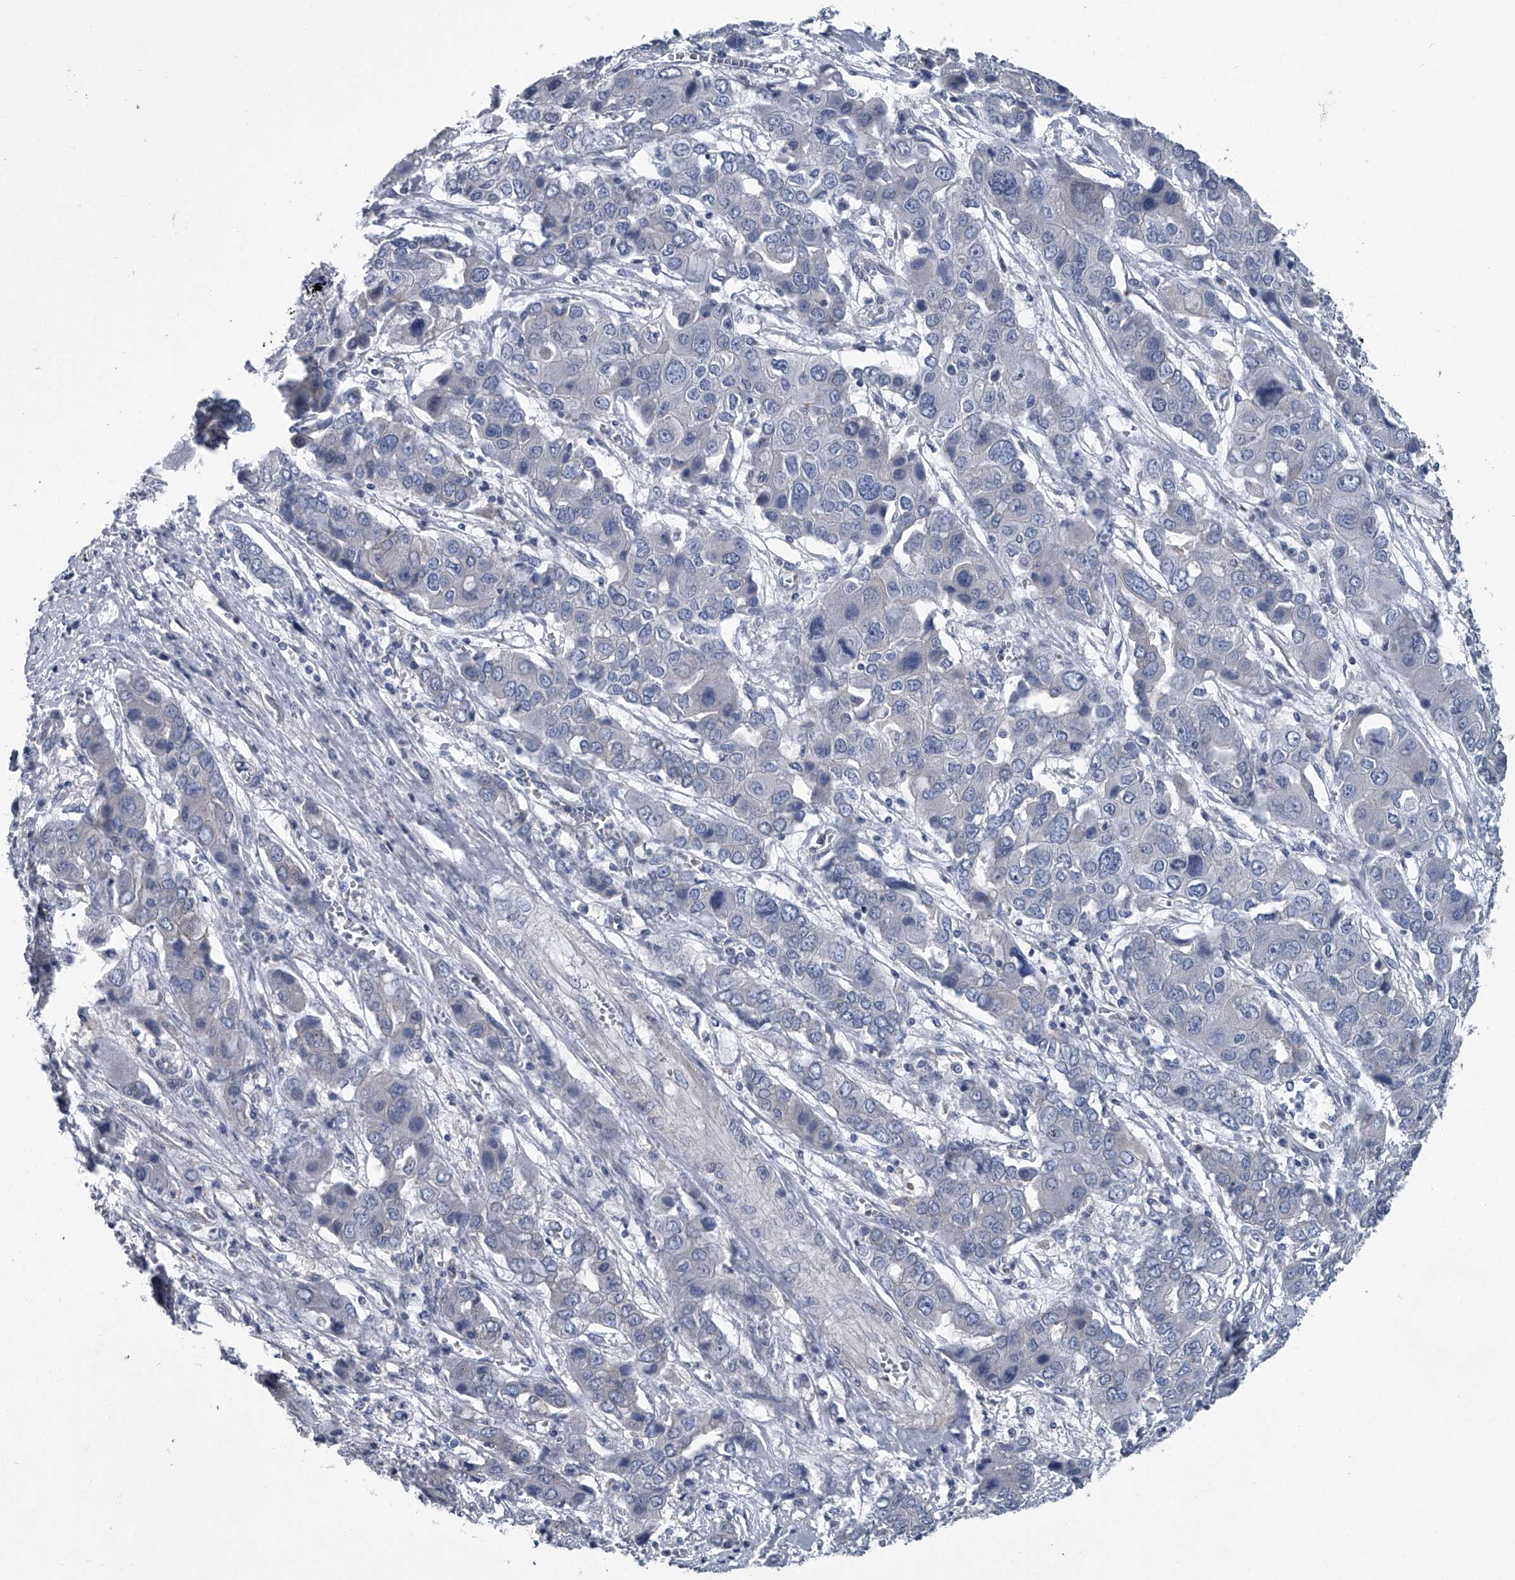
{"staining": {"intensity": "negative", "quantity": "none", "location": "none"}, "tissue": "liver cancer", "cell_type": "Tumor cells", "image_type": "cancer", "snomed": [{"axis": "morphology", "description": "Cholangiocarcinoma"}, {"axis": "topography", "description": "Liver"}], "caption": "Liver cholangiocarcinoma stained for a protein using immunohistochemistry (IHC) exhibits no positivity tumor cells.", "gene": "PPP2R5D", "patient": {"sex": "male", "age": 67}}